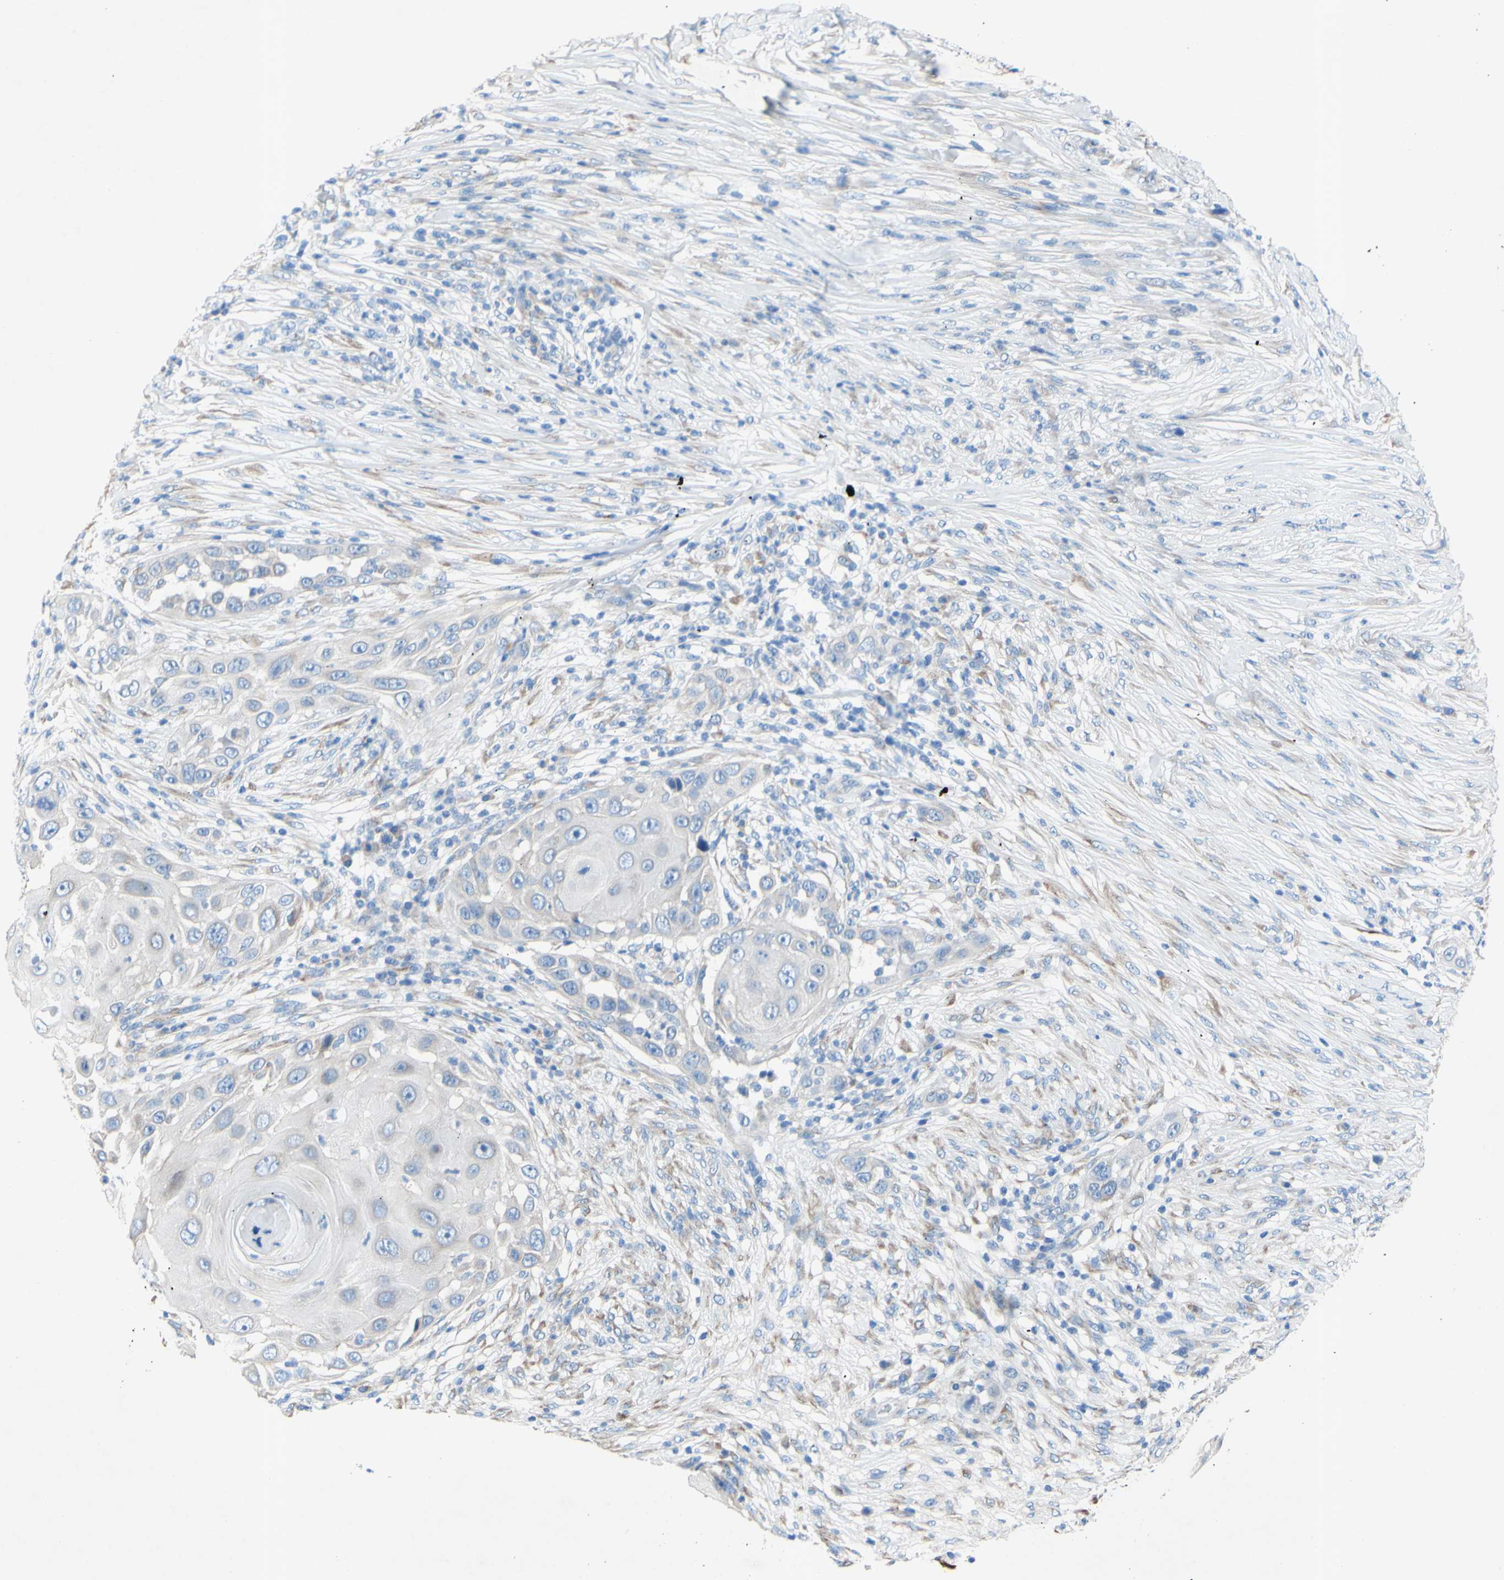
{"staining": {"intensity": "negative", "quantity": "none", "location": "none"}, "tissue": "skin cancer", "cell_type": "Tumor cells", "image_type": "cancer", "snomed": [{"axis": "morphology", "description": "Squamous cell carcinoma, NOS"}, {"axis": "topography", "description": "Skin"}], "caption": "Tumor cells show no significant staining in skin squamous cell carcinoma.", "gene": "TMIGD2", "patient": {"sex": "female", "age": 44}}